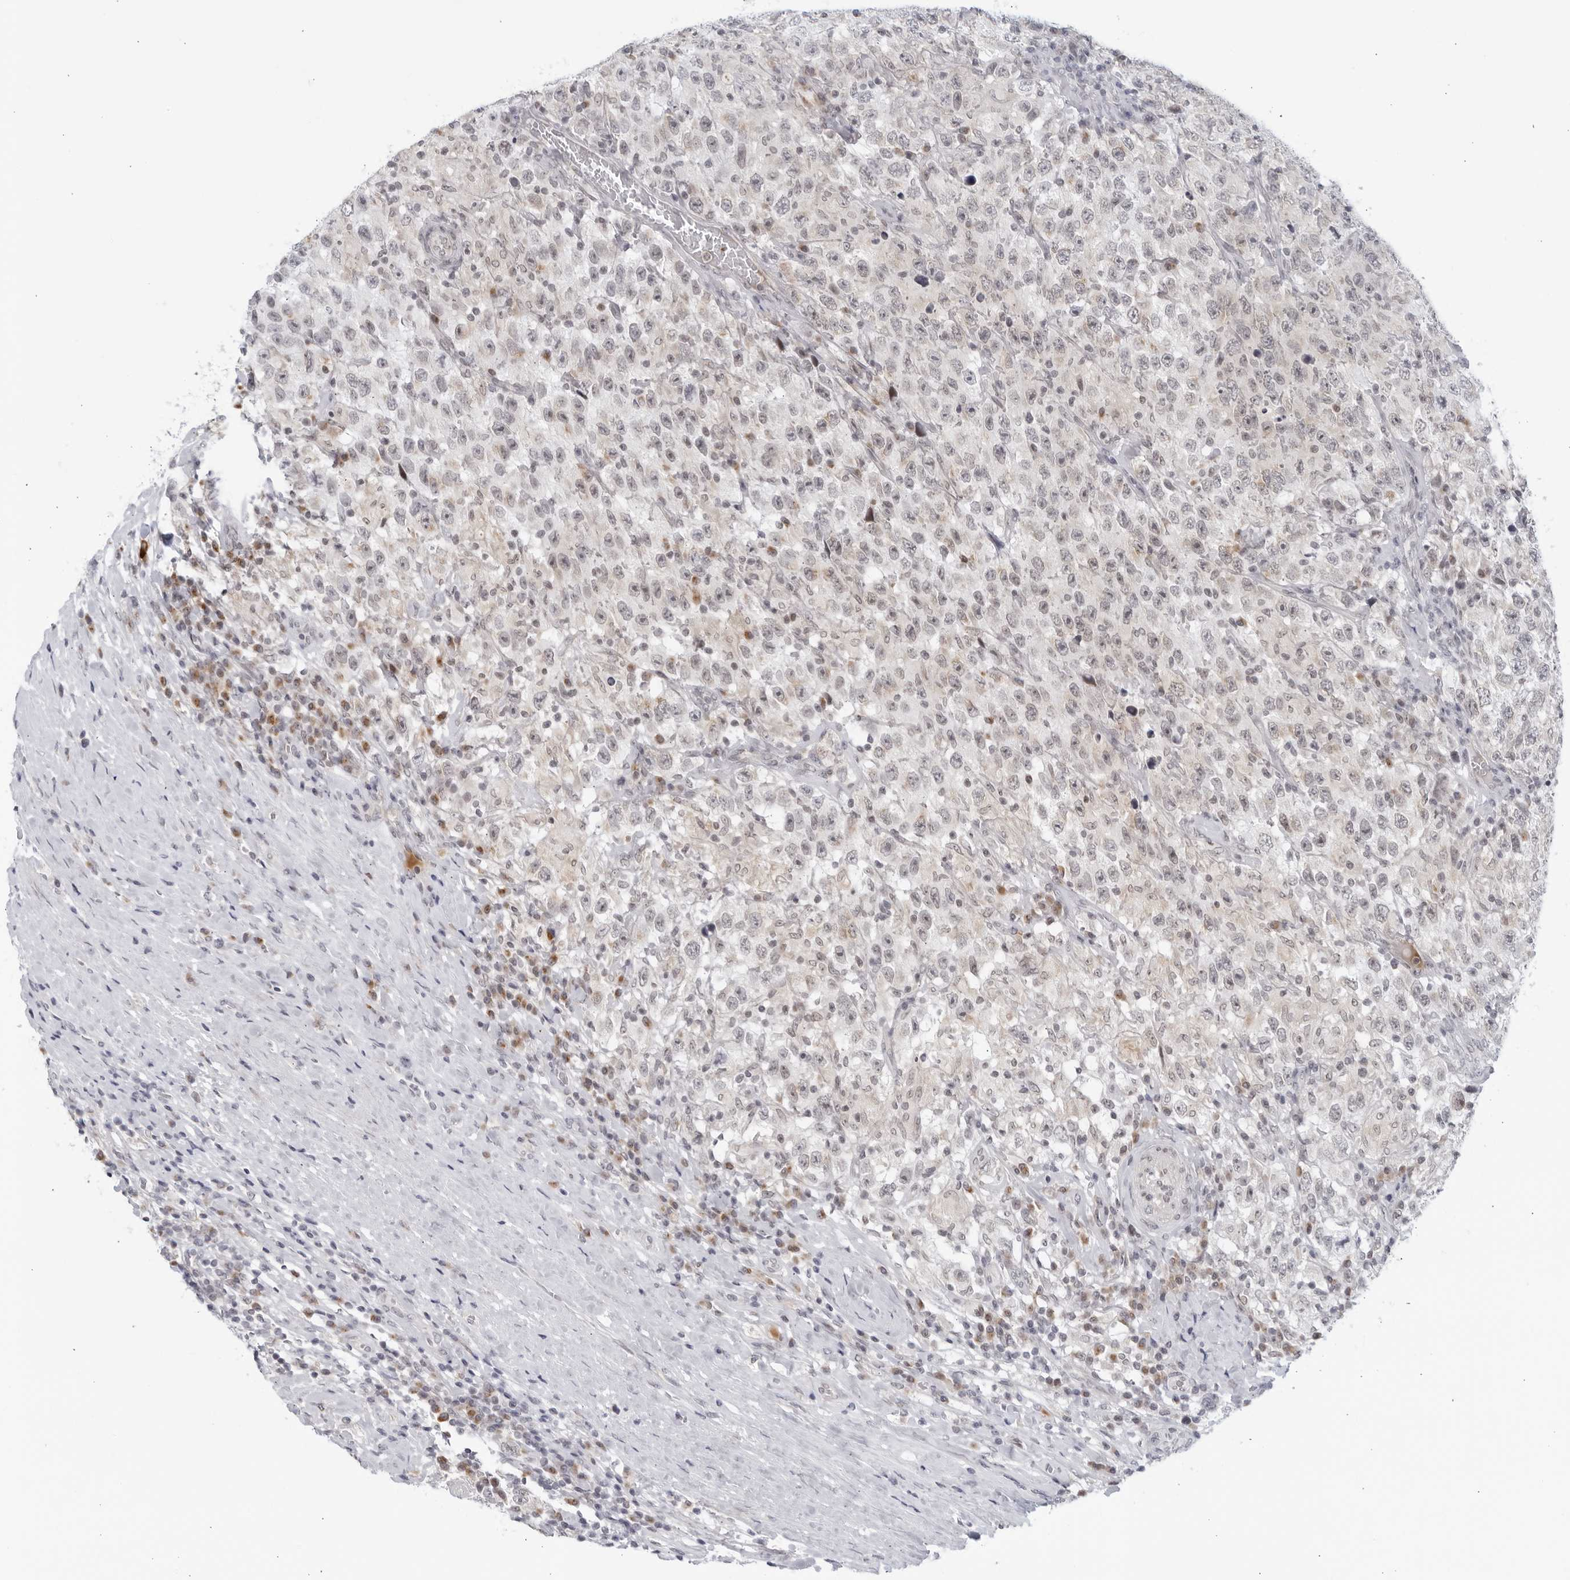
{"staining": {"intensity": "moderate", "quantity": "<25%", "location": "cytoplasmic/membranous"}, "tissue": "testis cancer", "cell_type": "Tumor cells", "image_type": "cancer", "snomed": [{"axis": "morphology", "description": "Seminoma, NOS"}, {"axis": "topography", "description": "Testis"}], "caption": "This photomicrograph shows testis cancer (seminoma) stained with immunohistochemistry (IHC) to label a protein in brown. The cytoplasmic/membranous of tumor cells show moderate positivity for the protein. Nuclei are counter-stained blue.", "gene": "WDTC1", "patient": {"sex": "male", "age": 41}}